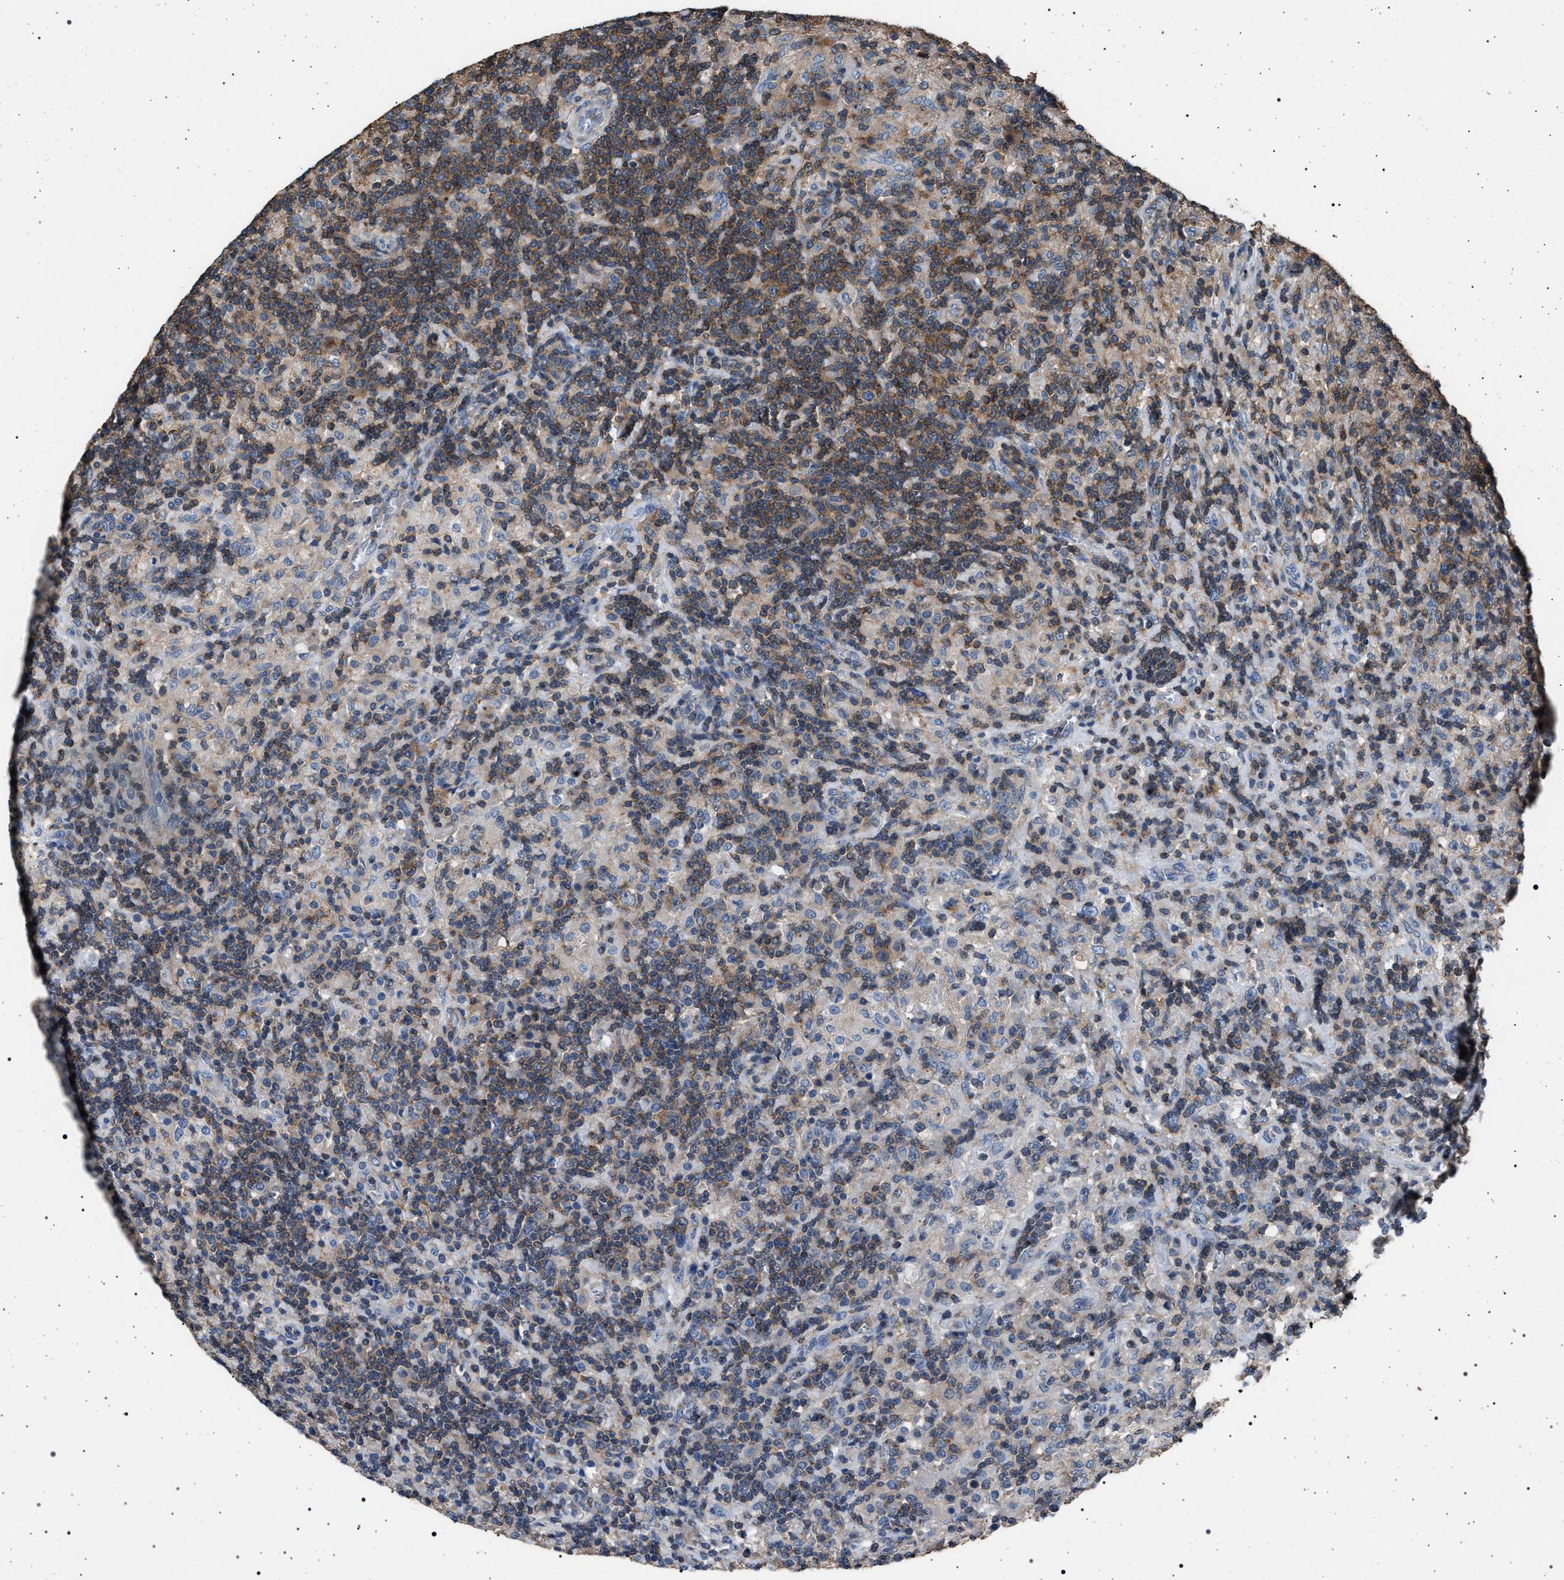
{"staining": {"intensity": "moderate", "quantity": "25%-75%", "location": "cytoplasmic/membranous"}, "tissue": "lymphoma", "cell_type": "Tumor cells", "image_type": "cancer", "snomed": [{"axis": "morphology", "description": "Hodgkin's disease, NOS"}, {"axis": "topography", "description": "Lymph node"}], "caption": "Immunohistochemistry (IHC) of lymphoma demonstrates medium levels of moderate cytoplasmic/membranous positivity in approximately 25%-75% of tumor cells.", "gene": "SMAP2", "patient": {"sex": "male", "age": 70}}